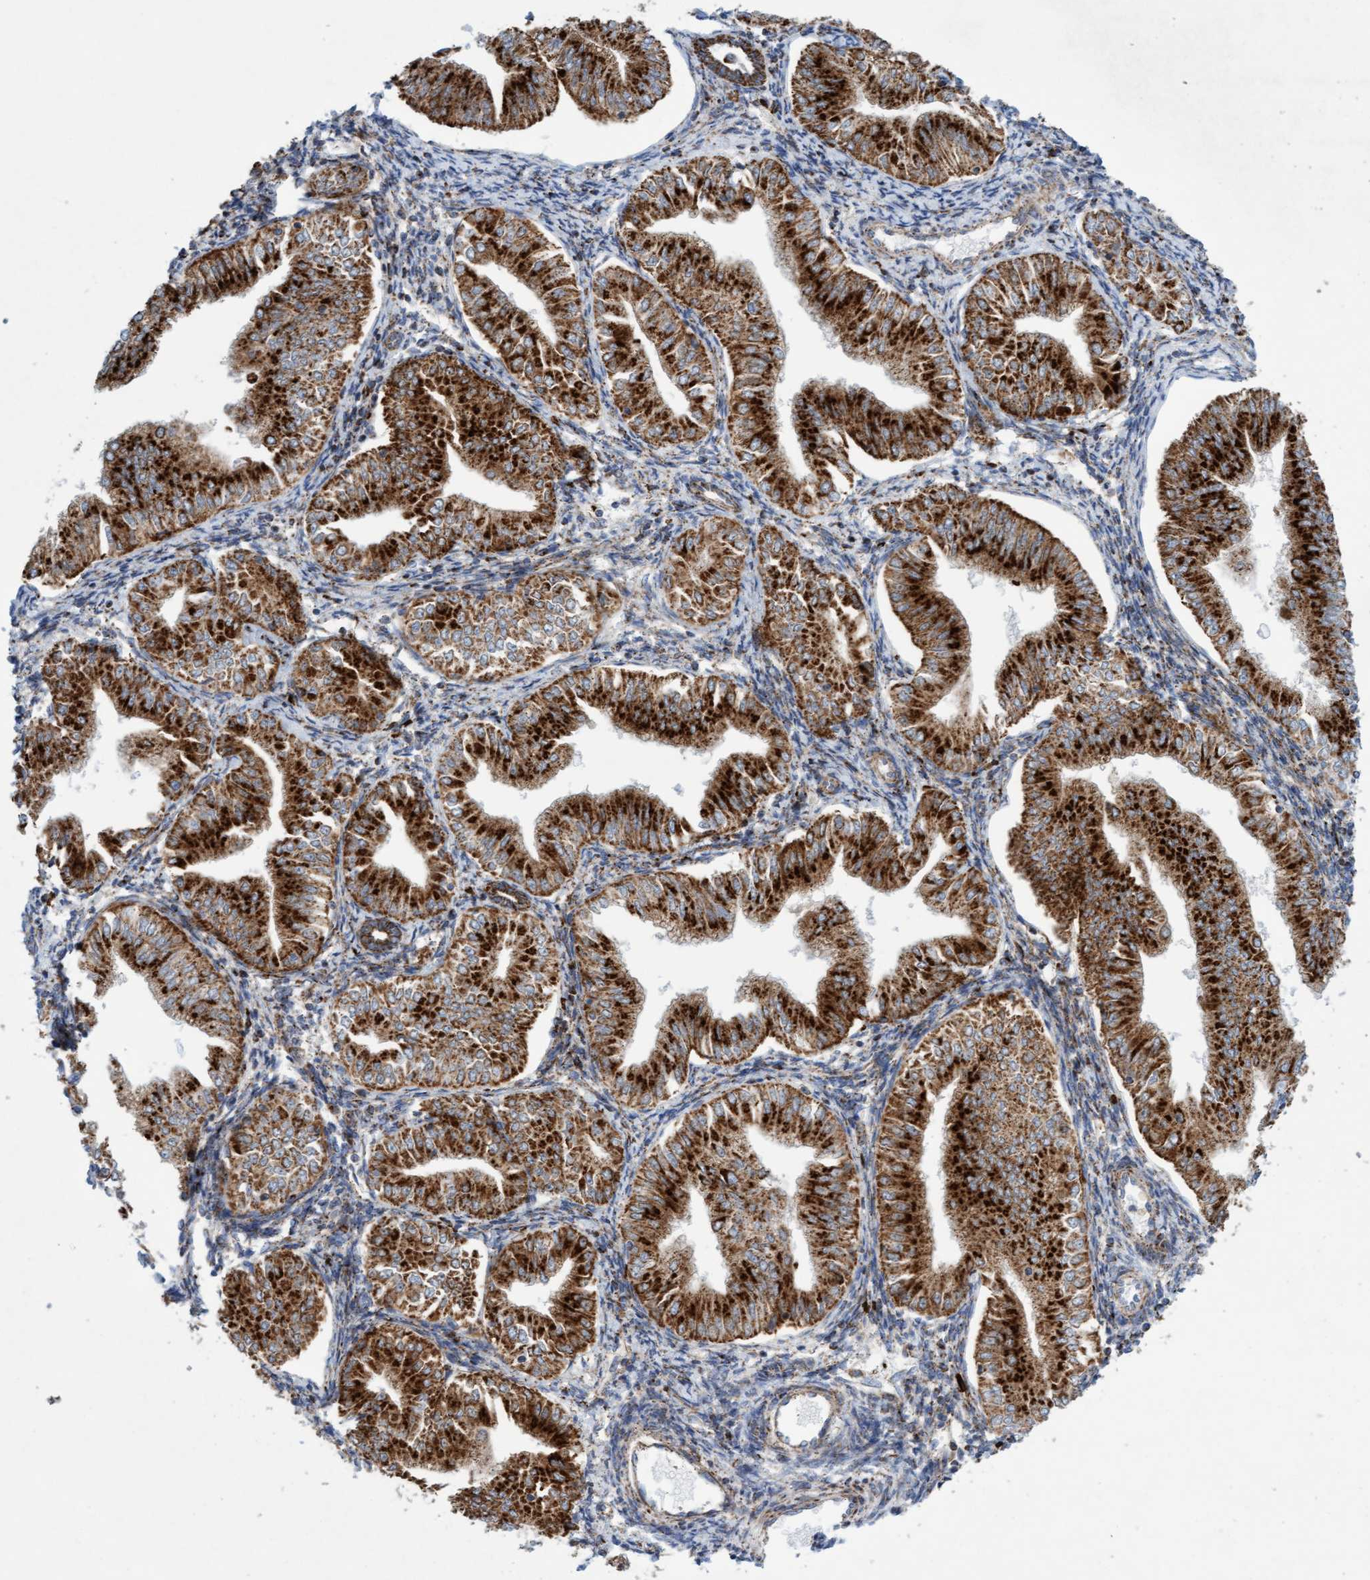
{"staining": {"intensity": "strong", "quantity": ">75%", "location": "cytoplasmic/membranous"}, "tissue": "endometrial cancer", "cell_type": "Tumor cells", "image_type": "cancer", "snomed": [{"axis": "morphology", "description": "Normal tissue, NOS"}, {"axis": "morphology", "description": "Adenocarcinoma, NOS"}, {"axis": "topography", "description": "Endometrium"}], "caption": "A brown stain labels strong cytoplasmic/membranous expression of a protein in human endometrial cancer tumor cells. Using DAB (3,3'-diaminobenzidine) (brown) and hematoxylin (blue) stains, captured at high magnification using brightfield microscopy.", "gene": "GGTA1", "patient": {"sex": "female", "age": 53}}